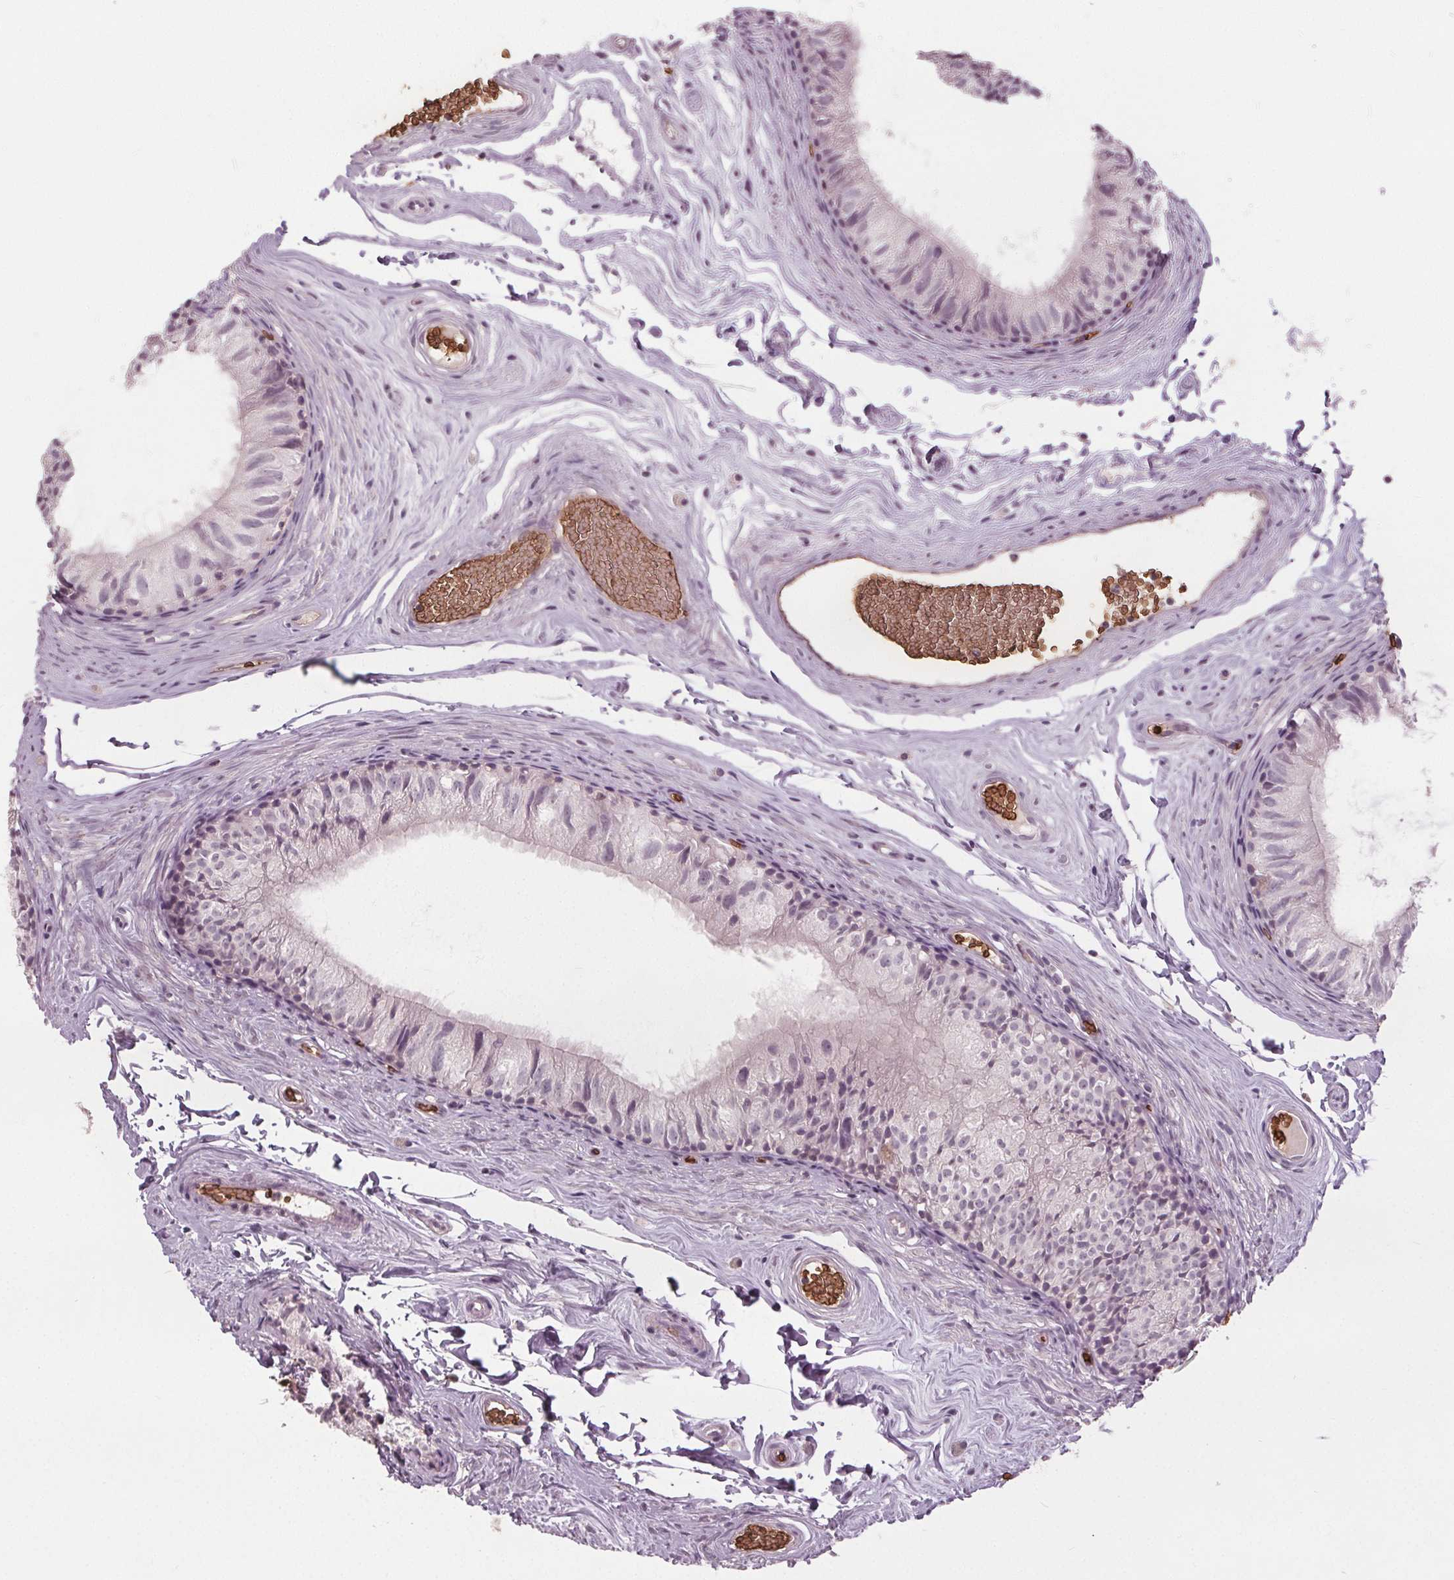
{"staining": {"intensity": "negative", "quantity": "none", "location": "none"}, "tissue": "epididymis", "cell_type": "Glandular cells", "image_type": "normal", "snomed": [{"axis": "morphology", "description": "Normal tissue, NOS"}, {"axis": "topography", "description": "Epididymis"}], "caption": "This is an immunohistochemistry (IHC) photomicrograph of unremarkable epididymis. There is no positivity in glandular cells.", "gene": "SLC4A1", "patient": {"sex": "male", "age": 45}}